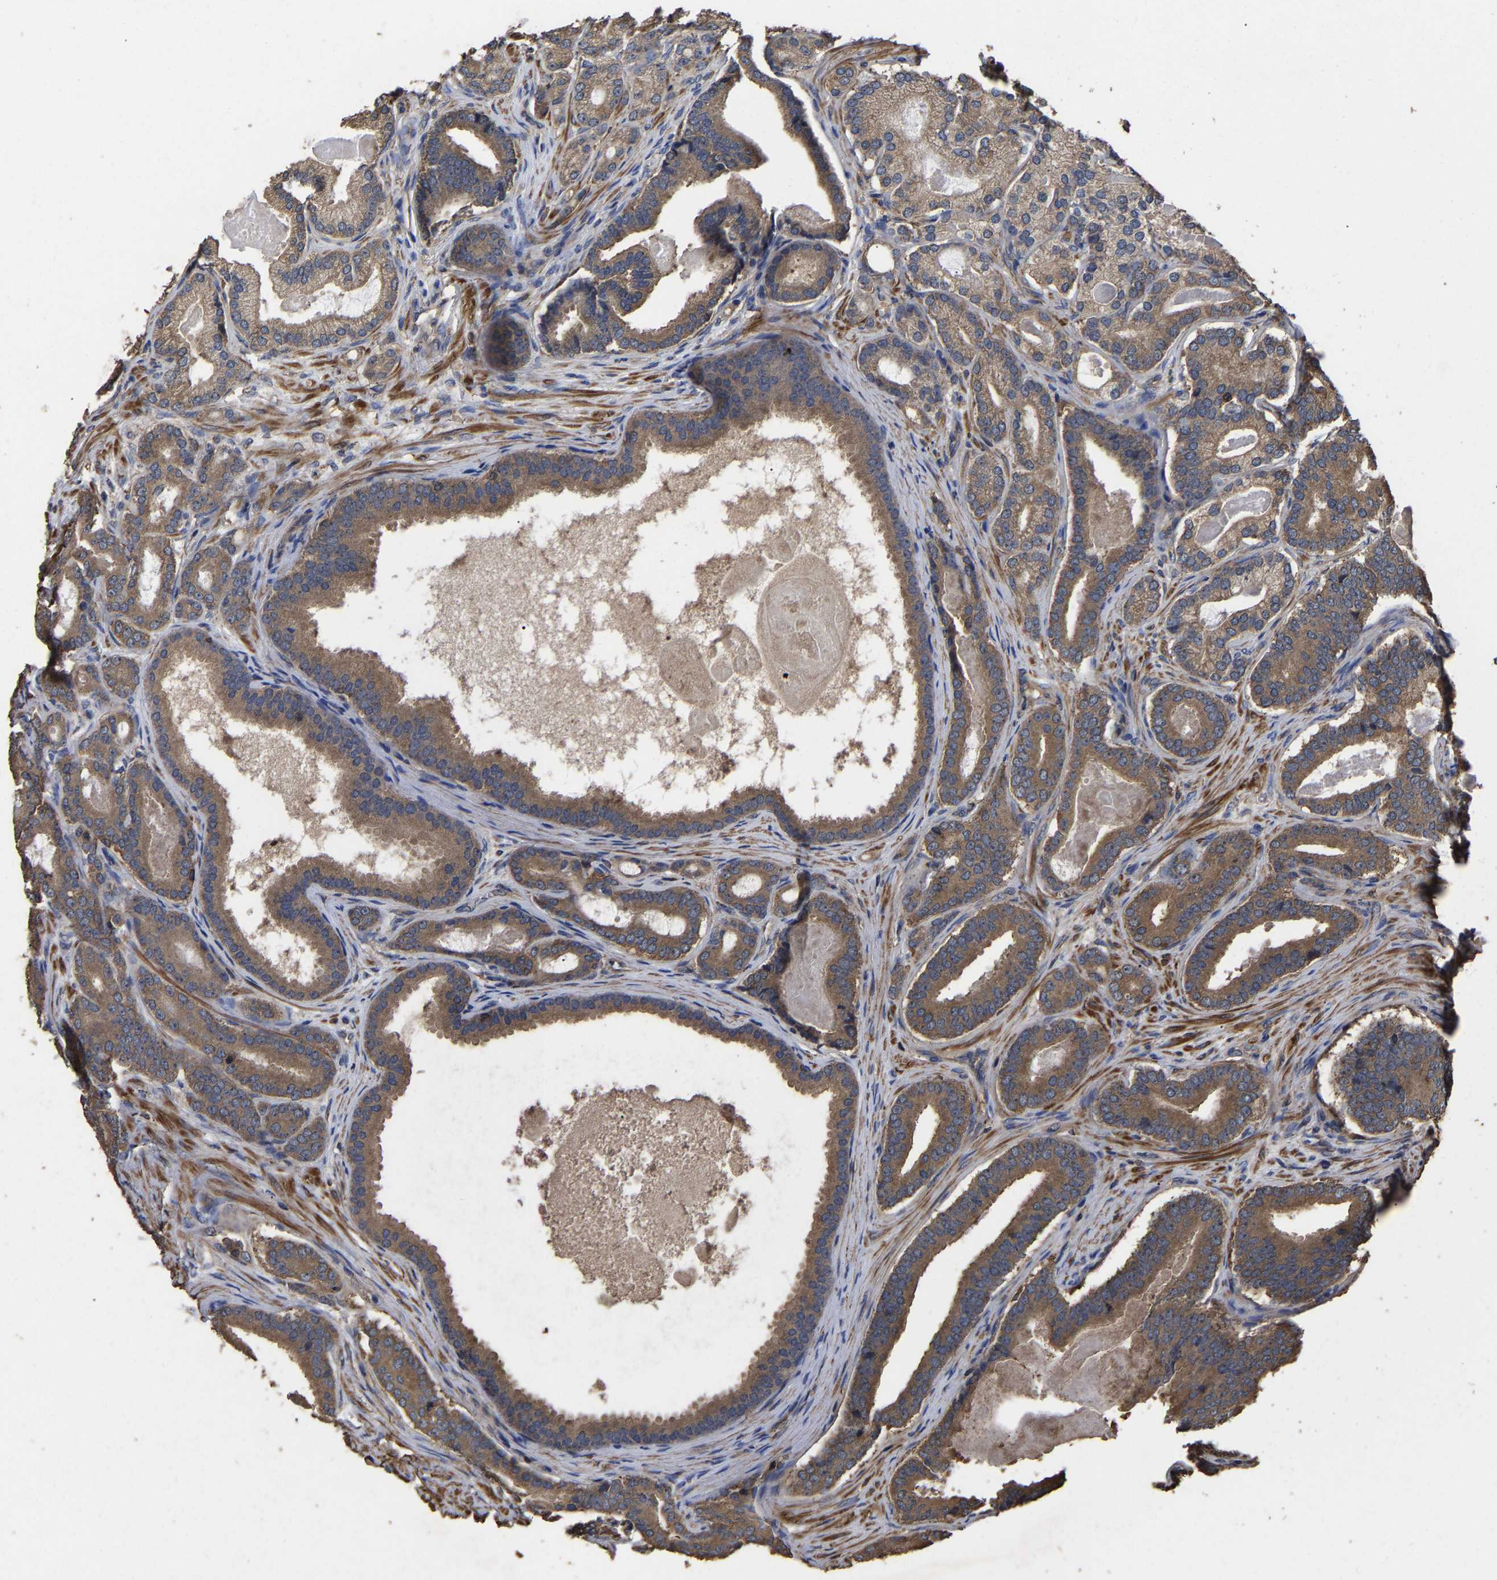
{"staining": {"intensity": "moderate", "quantity": ">75%", "location": "cytoplasmic/membranous"}, "tissue": "prostate cancer", "cell_type": "Tumor cells", "image_type": "cancer", "snomed": [{"axis": "morphology", "description": "Adenocarcinoma, High grade"}, {"axis": "topography", "description": "Prostate"}], "caption": "Human prostate cancer (adenocarcinoma (high-grade)) stained with a brown dye shows moderate cytoplasmic/membranous positive expression in approximately >75% of tumor cells.", "gene": "ITCH", "patient": {"sex": "male", "age": 60}}